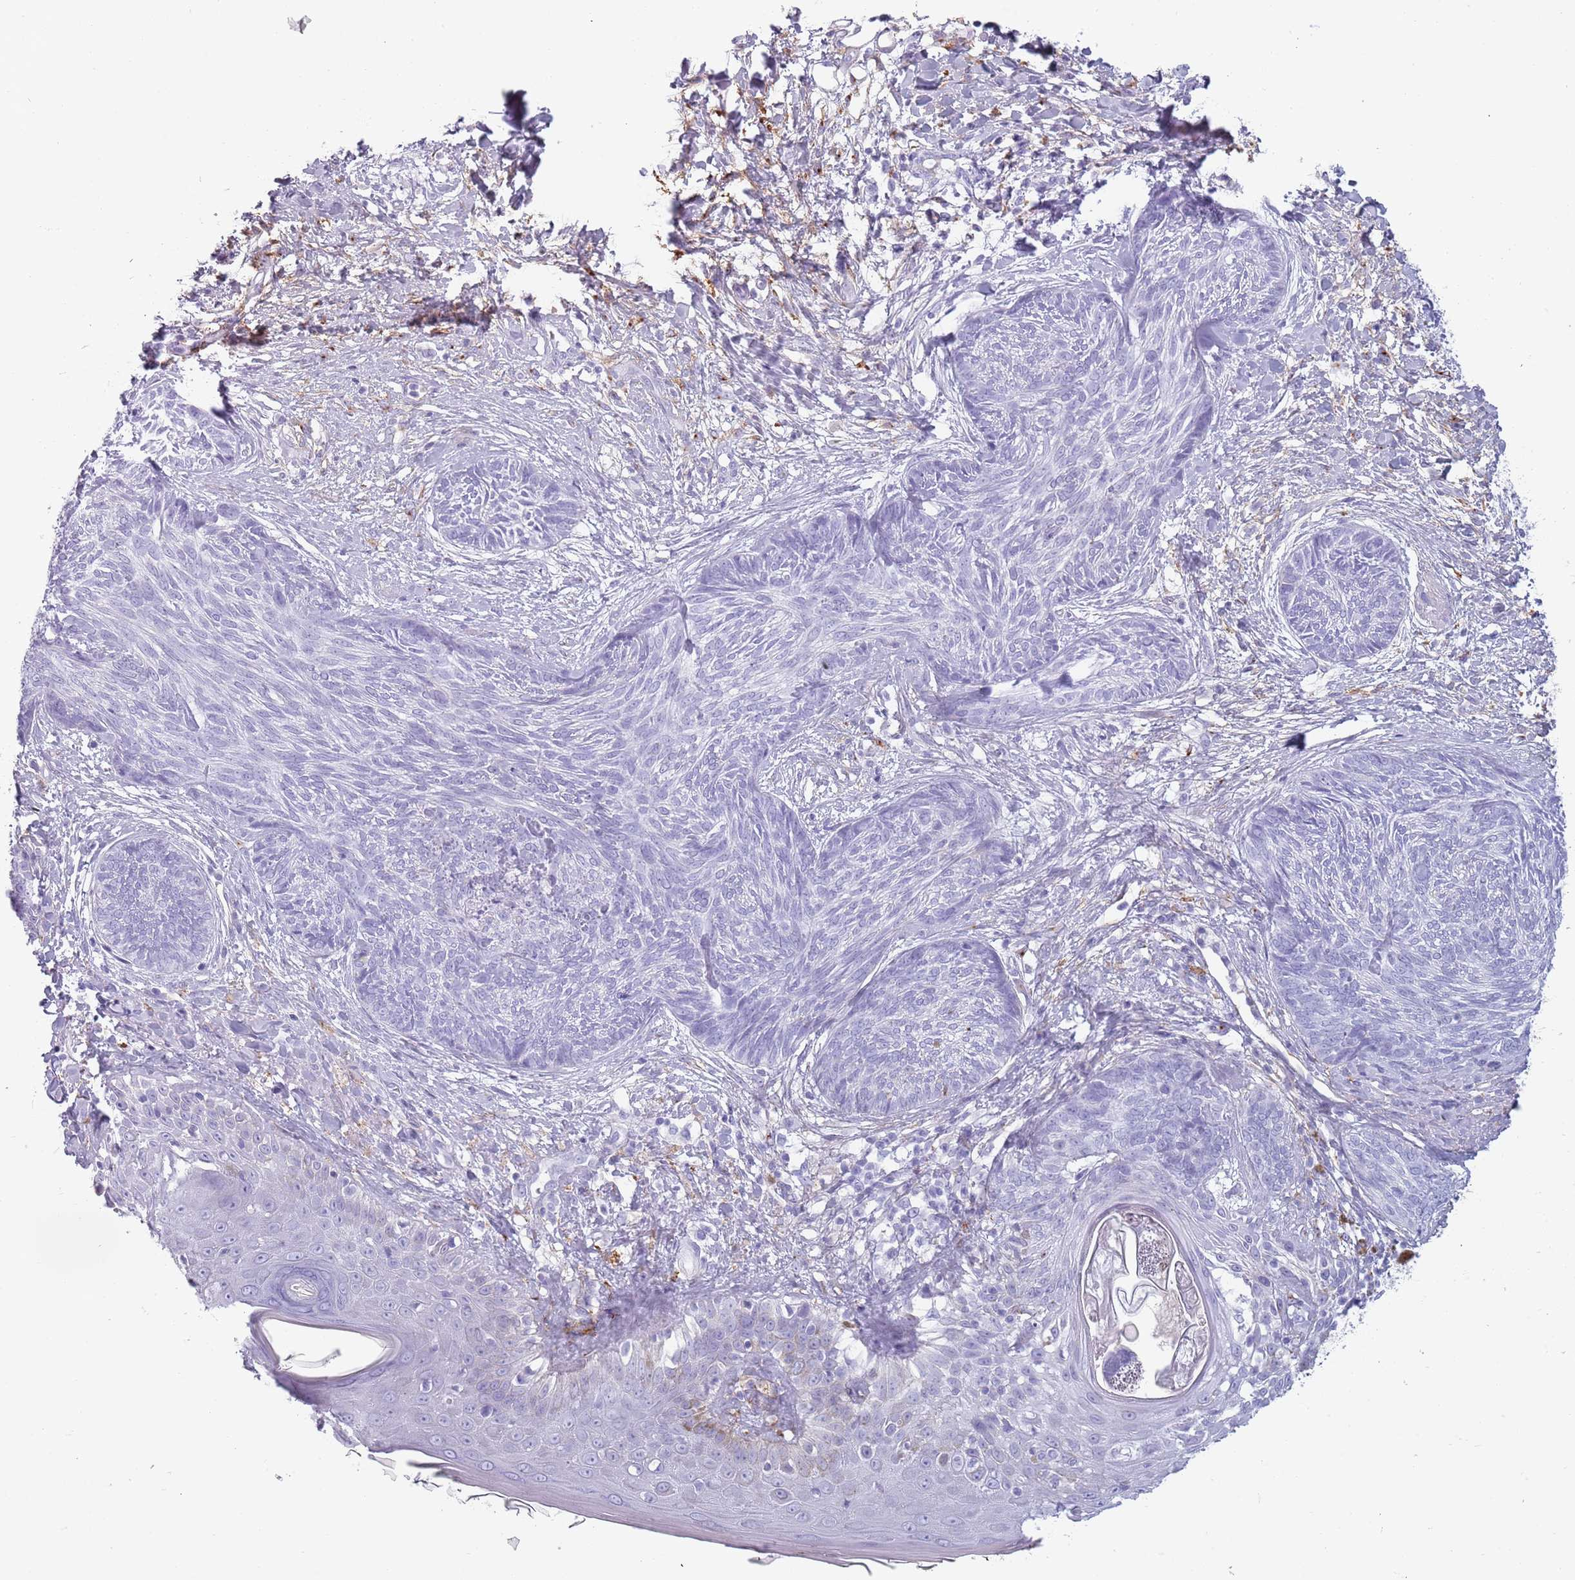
{"staining": {"intensity": "negative", "quantity": "none", "location": "none"}, "tissue": "skin cancer", "cell_type": "Tumor cells", "image_type": "cancer", "snomed": [{"axis": "morphology", "description": "Basal cell carcinoma"}, {"axis": "topography", "description": "Skin"}], "caption": "High power microscopy photomicrograph of an immunohistochemistry (IHC) image of skin cancer (basal cell carcinoma), revealing no significant expression in tumor cells.", "gene": "COLEC12", "patient": {"sex": "male", "age": 73}}